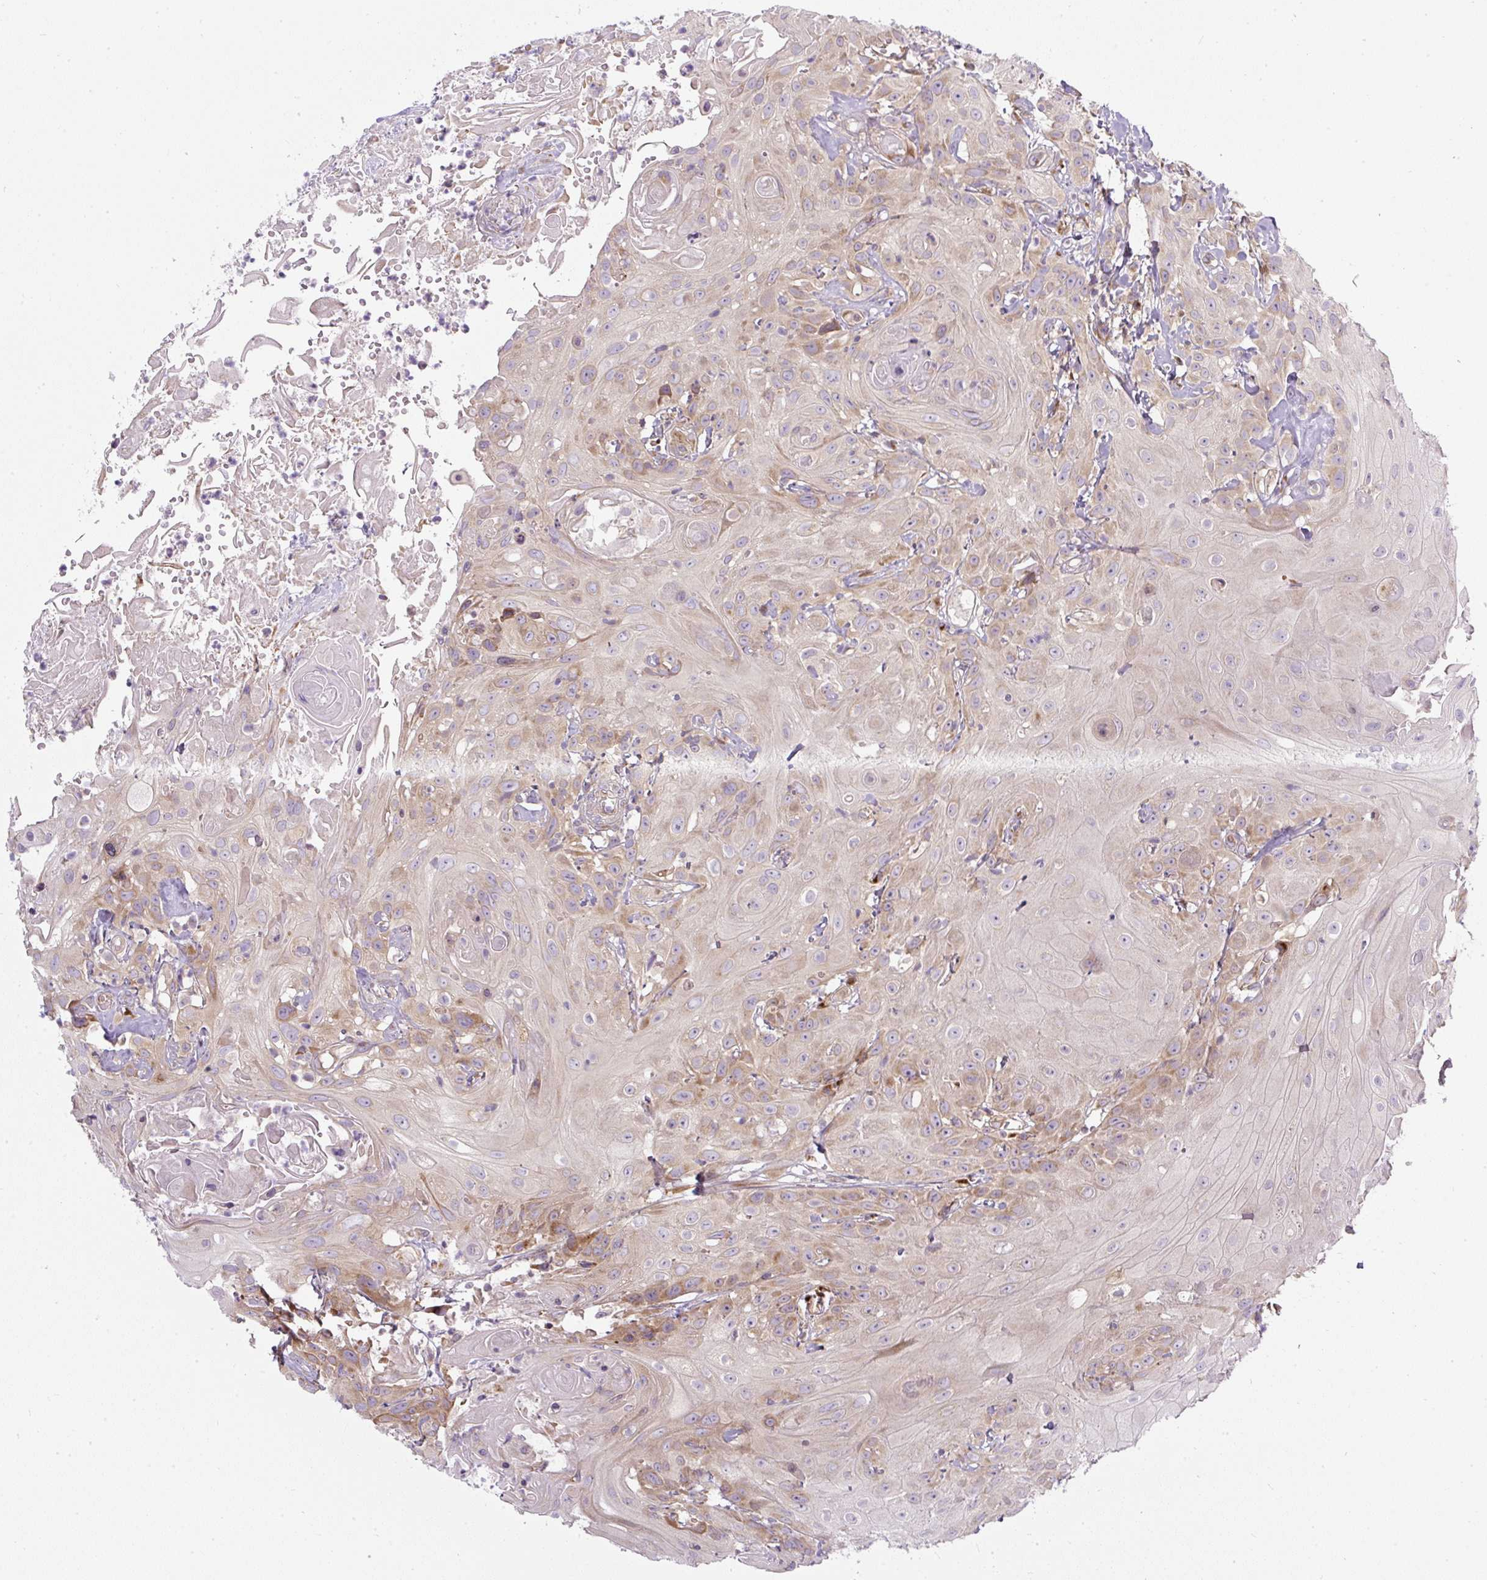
{"staining": {"intensity": "moderate", "quantity": "<25%", "location": "cytoplasmic/membranous"}, "tissue": "head and neck cancer", "cell_type": "Tumor cells", "image_type": "cancer", "snomed": [{"axis": "morphology", "description": "Squamous cell carcinoma, NOS"}, {"axis": "topography", "description": "Skin"}, {"axis": "topography", "description": "Head-Neck"}], "caption": "Approximately <25% of tumor cells in human head and neck cancer reveal moderate cytoplasmic/membranous protein positivity as visualized by brown immunohistochemical staining.", "gene": "MLX", "patient": {"sex": "male", "age": 80}}